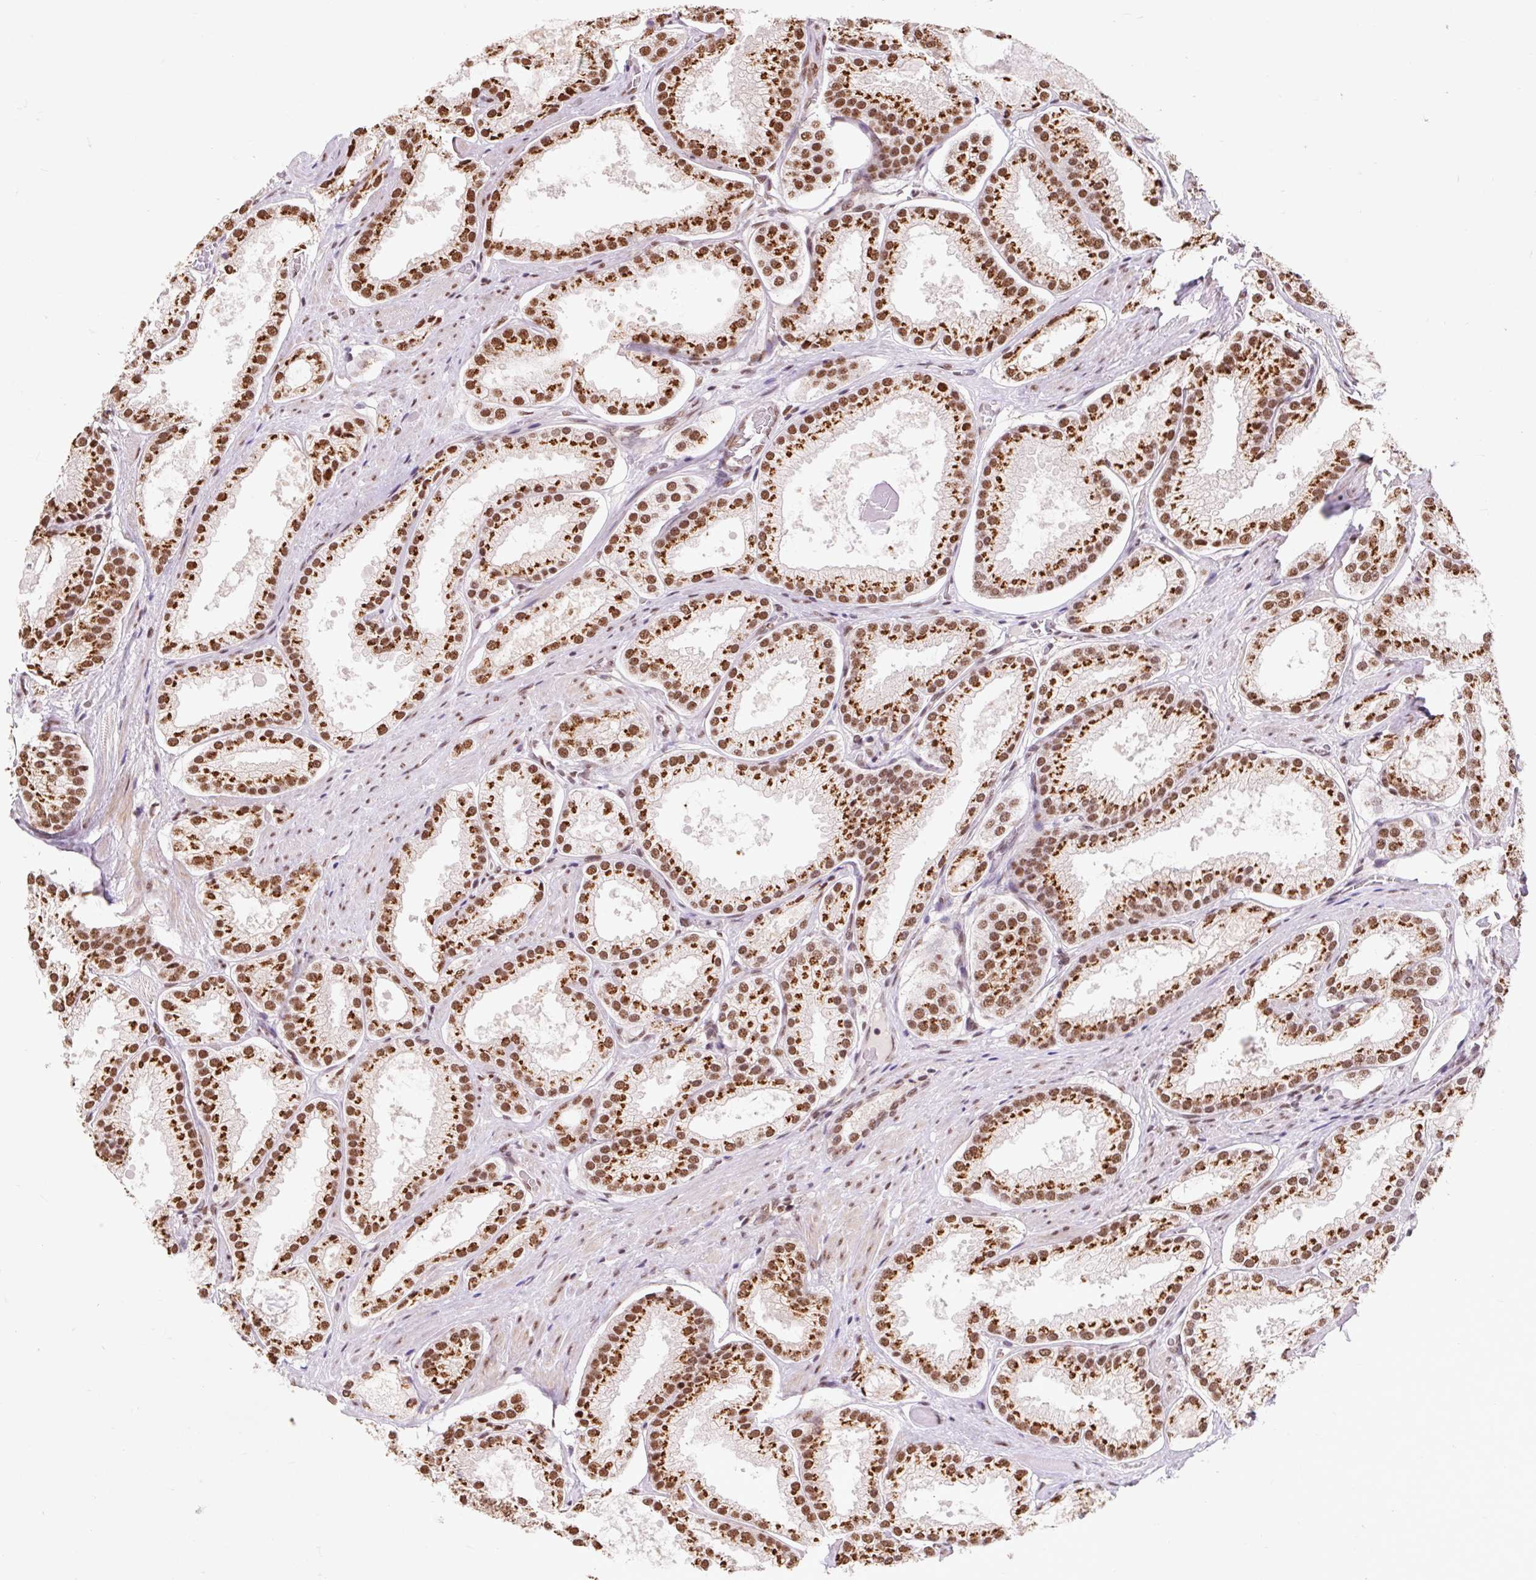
{"staining": {"intensity": "moderate", "quantity": ">75%", "location": "nuclear"}, "tissue": "prostate cancer", "cell_type": "Tumor cells", "image_type": "cancer", "snomed": [{"axis": "morphology", "description": "Adenocarcinoma, High grade"}, {"axis": "topography", "description": "Prostate"}], "caption": "The photomicrograph displays a brown stain indicating the presence of a protein in the nuclear of tumor cells in adenocarcinoma (high-grade) (prostate).", "gene": "BICRA", "patient": {"sex": "male", "age": 68}}